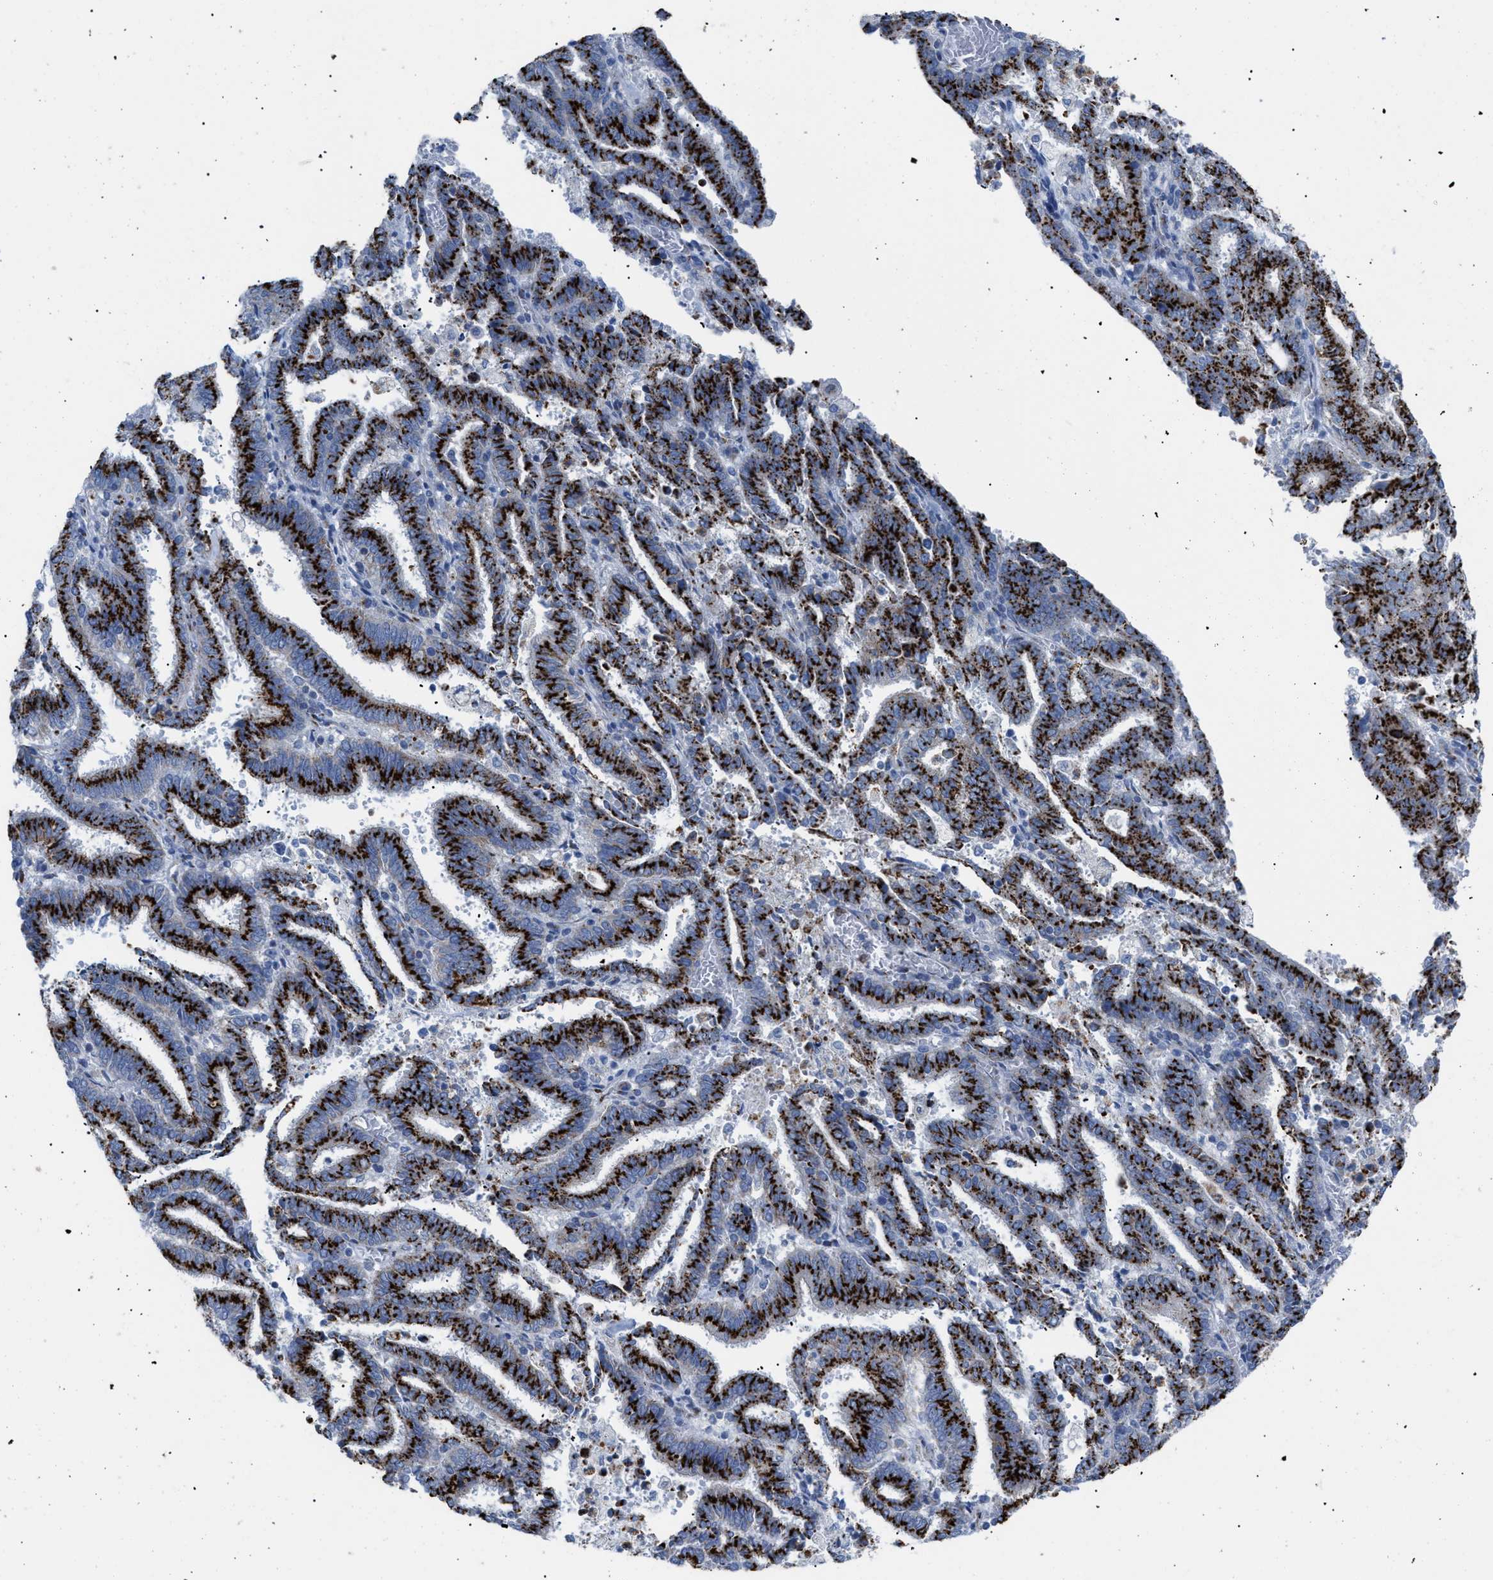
{"staining": {"intensity": "strong", "quantity": ">75%", "location": "cytoplasmic/membranous"}, "tissue": "endometrial cancer", "cell_type": "Tumor cells", "image_type": "cancer", "snomed": [{"axis": "morphology", "description": "Adenocarcinoma, NOS"}, {"axis": "topography", "description": "Uterus"}], "caption": "Human endometrial cancer (adenocarcinoma) stained for a protein (brown) demonstrates strong cytoplasmic/membranous positive positivity in approximately >75% of tumor cells.", "gene": "TMEM17", "patient": {"sex": "female", "age": 83}}